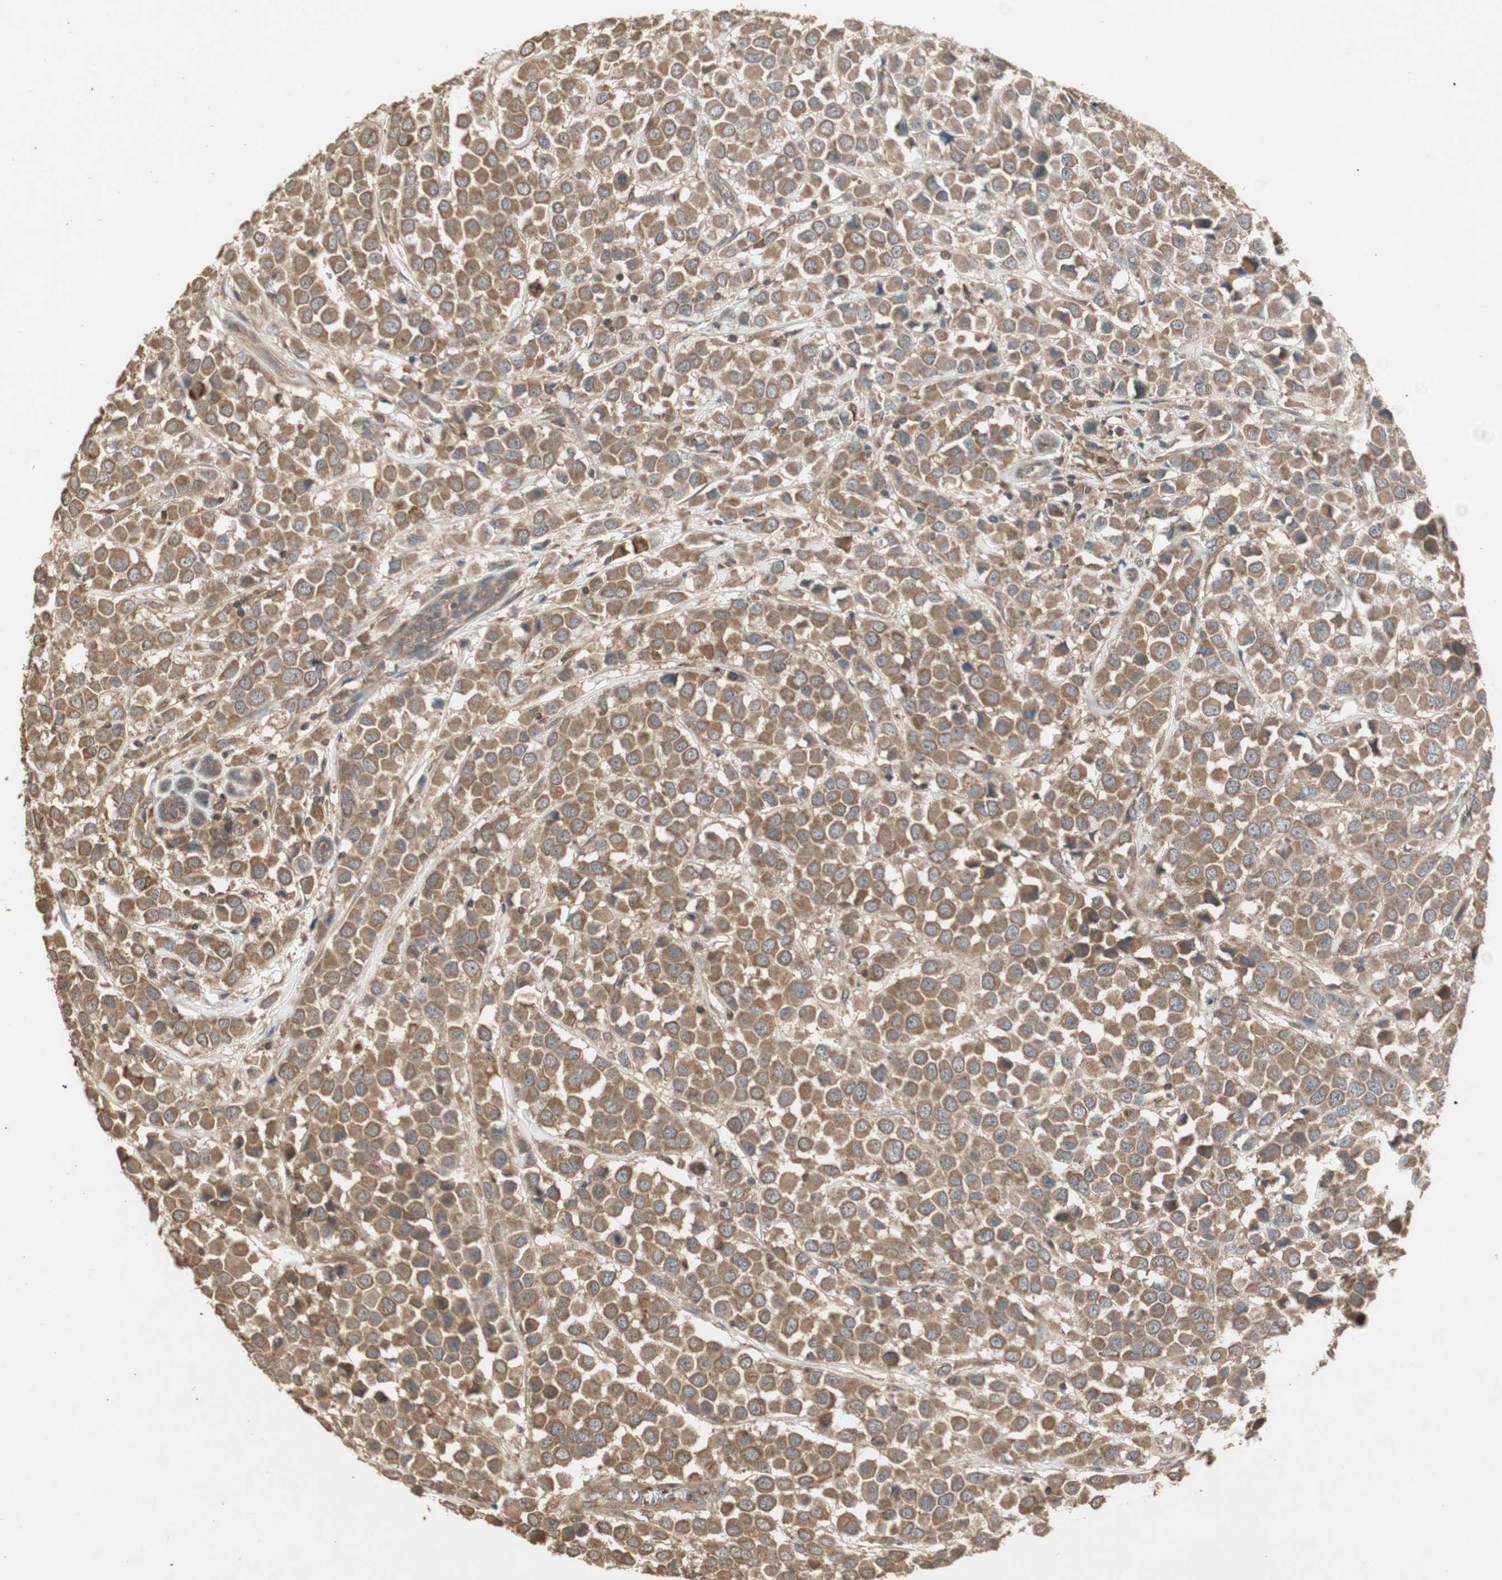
{"staining": {"intensity": "moderate", "quantity": ">75%", "location": "cytoplasmic/membranous"}, "tissue": "breast cancer", "cell_type": "Tumor cells", "image_type": "cancer", "snomed": [{"axis": "morphology", "description": "Duct carcinoma"}, {"axis": "topography", "description": "Breast"}], "caption": "This image displays IHC staining of breast cancer (intraductal carcinoma), with medium moderate cytoplasmic/membranous staining in about >75% of tumor cells.", "gene": "UBAC1", "patient": {"sex": "female", "age": 61}}